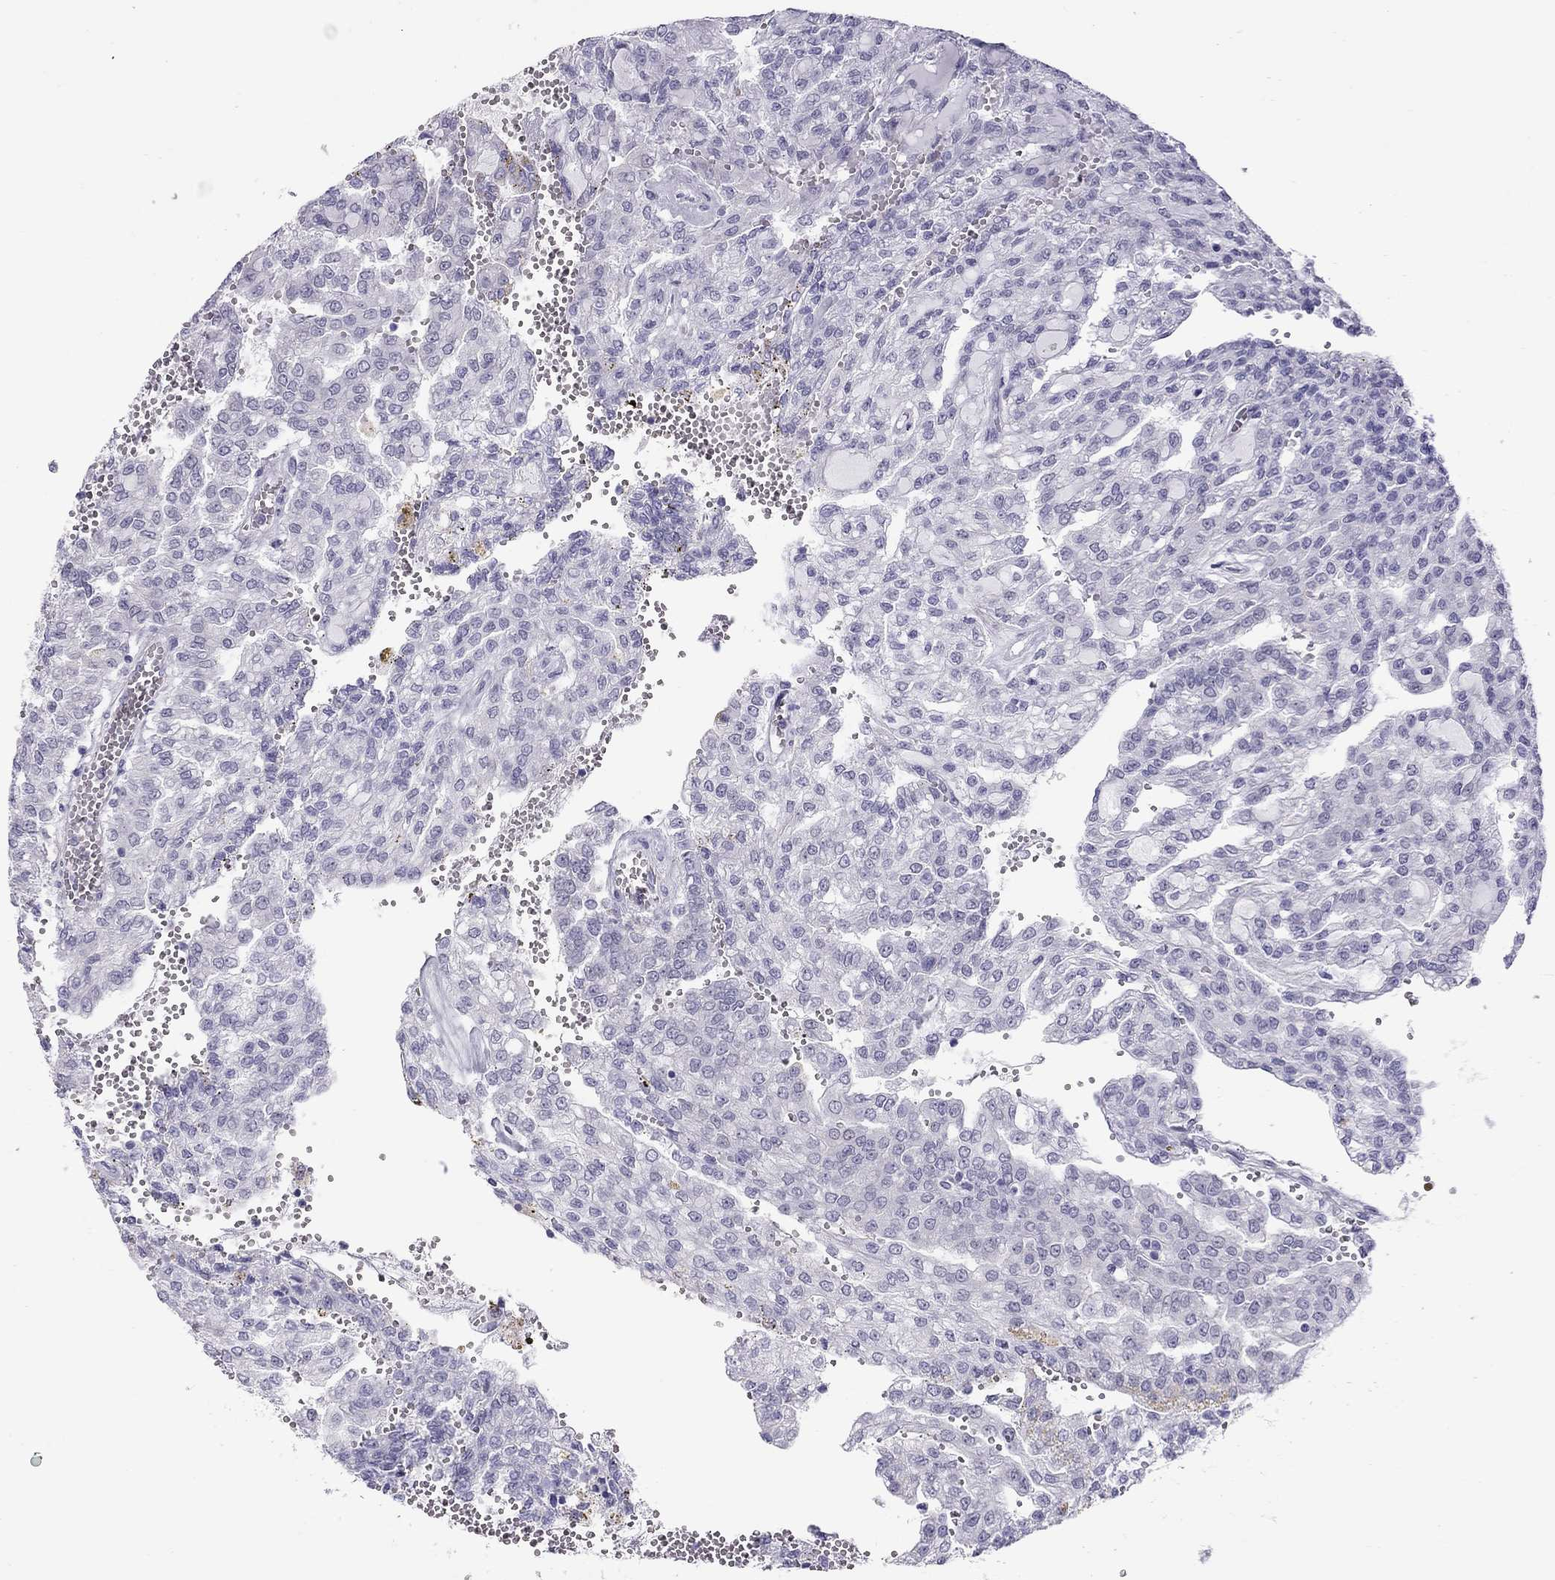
{"staining": {"intensity": "negative", "quantity": "none", "location": "none"}, "tissue": "renal cancer", "cell_type": "Tumor cells", "image_type": "cancer", "snomed": [{"axis": "morphology", "description": "Adenocarcinoma, NOS"}, {"axis": "topography", "description": "Kidney"}], "caption": "Tumor cells are negative for brown protein staining in adenocarcinoma (renal).", "gene": "CHRNB3", "patient": {"sex": "male", "age": 63}}